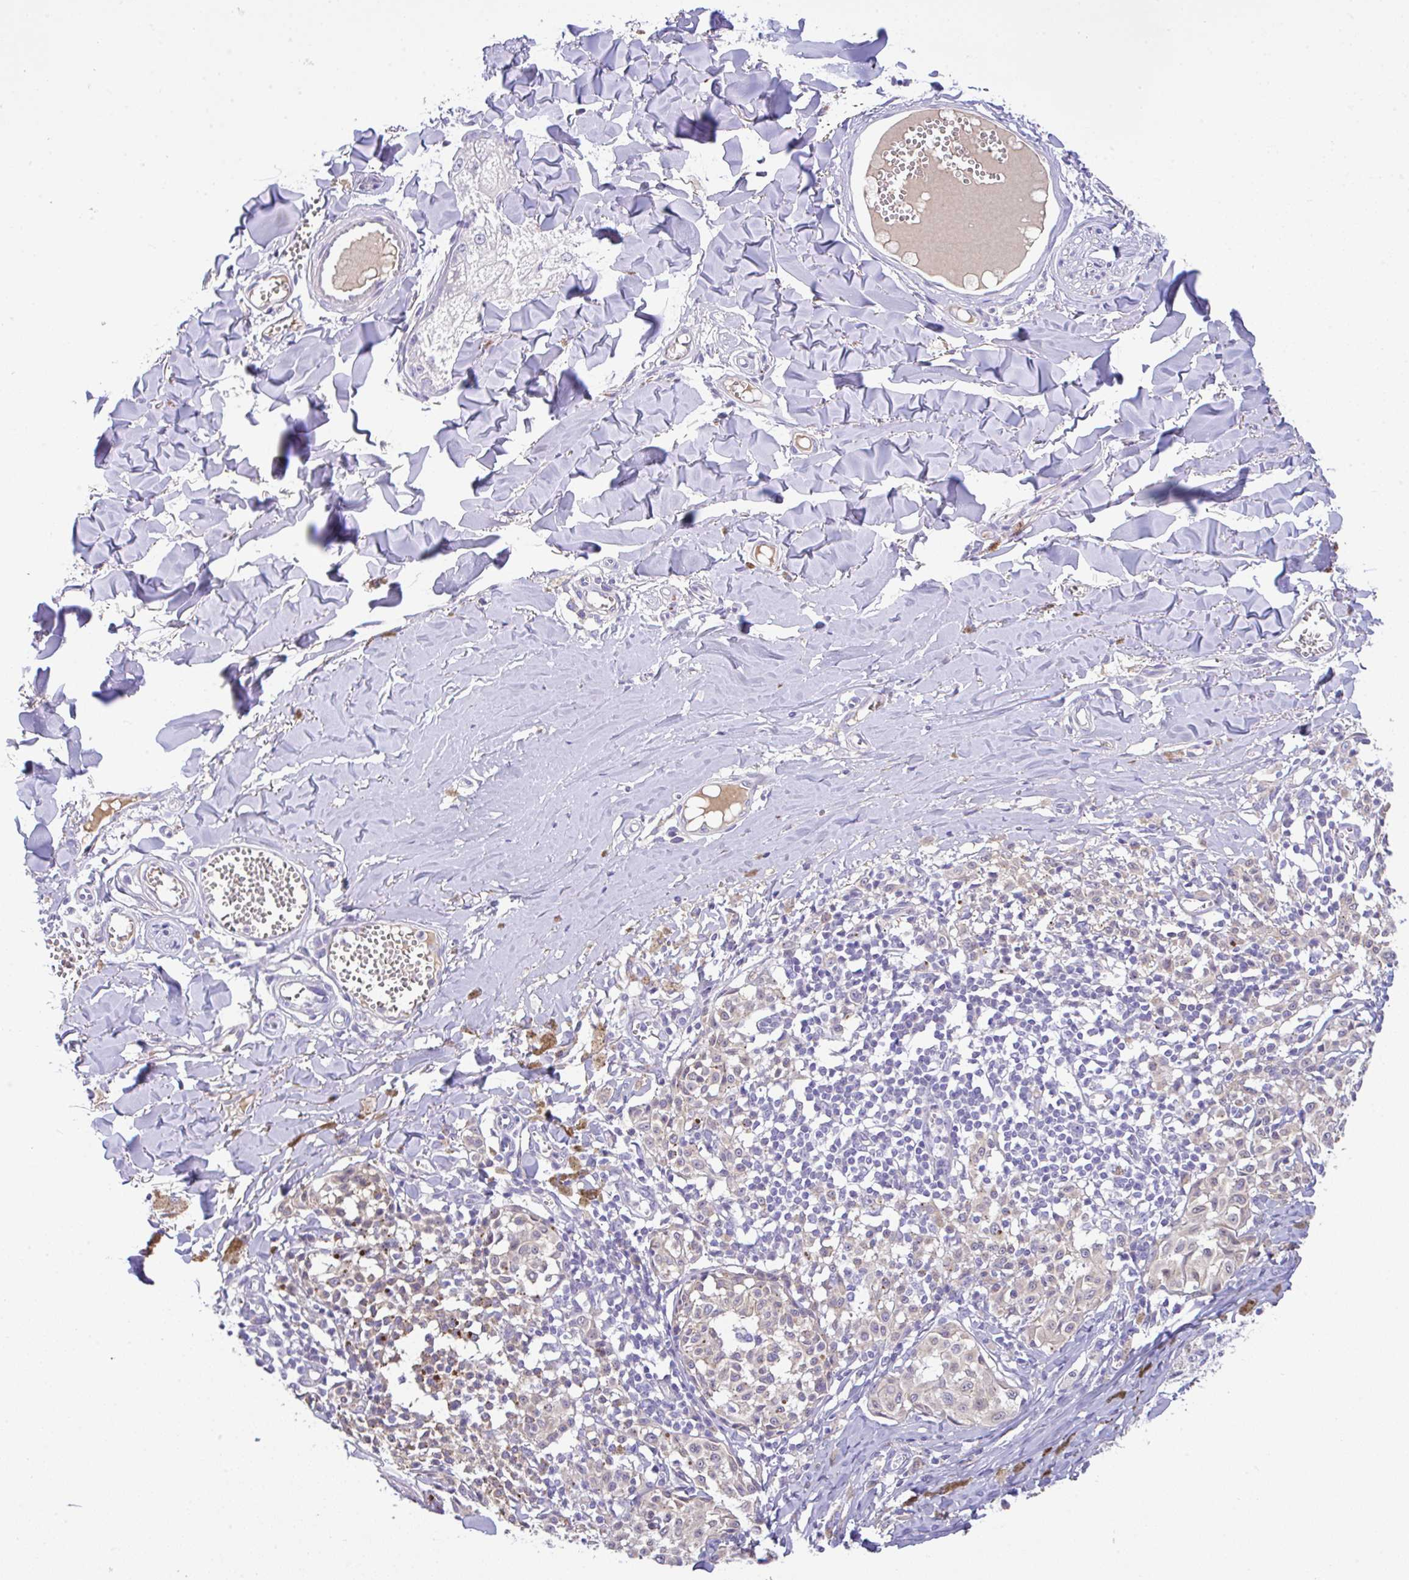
{"staining": {"intensity": "negative", "quantity": "none", "location": "none"}, "tissue": "melanoma", "cell_type": "Tumor cells", "image_type": "cancer", "snomed": [{"axis": "morphology", "description": "Malignant melanoma, NOS"}, {"axis": "topography", "description": "Skin"}], "caption": "High magnification brightfield microscopy of melanoma stained with DAB (3,3'-diaminobenzidine) (brown) and counterstained with hematoxylin (blue): tumor cells show no significant staining. (Stains: DAB immunohistochemistry with hematoxylin counter stain, Microscopy: brightfield microscopy at high magnification).", "gene": "SERPINE3", "patient": {"sex": "female", "age": 43}}